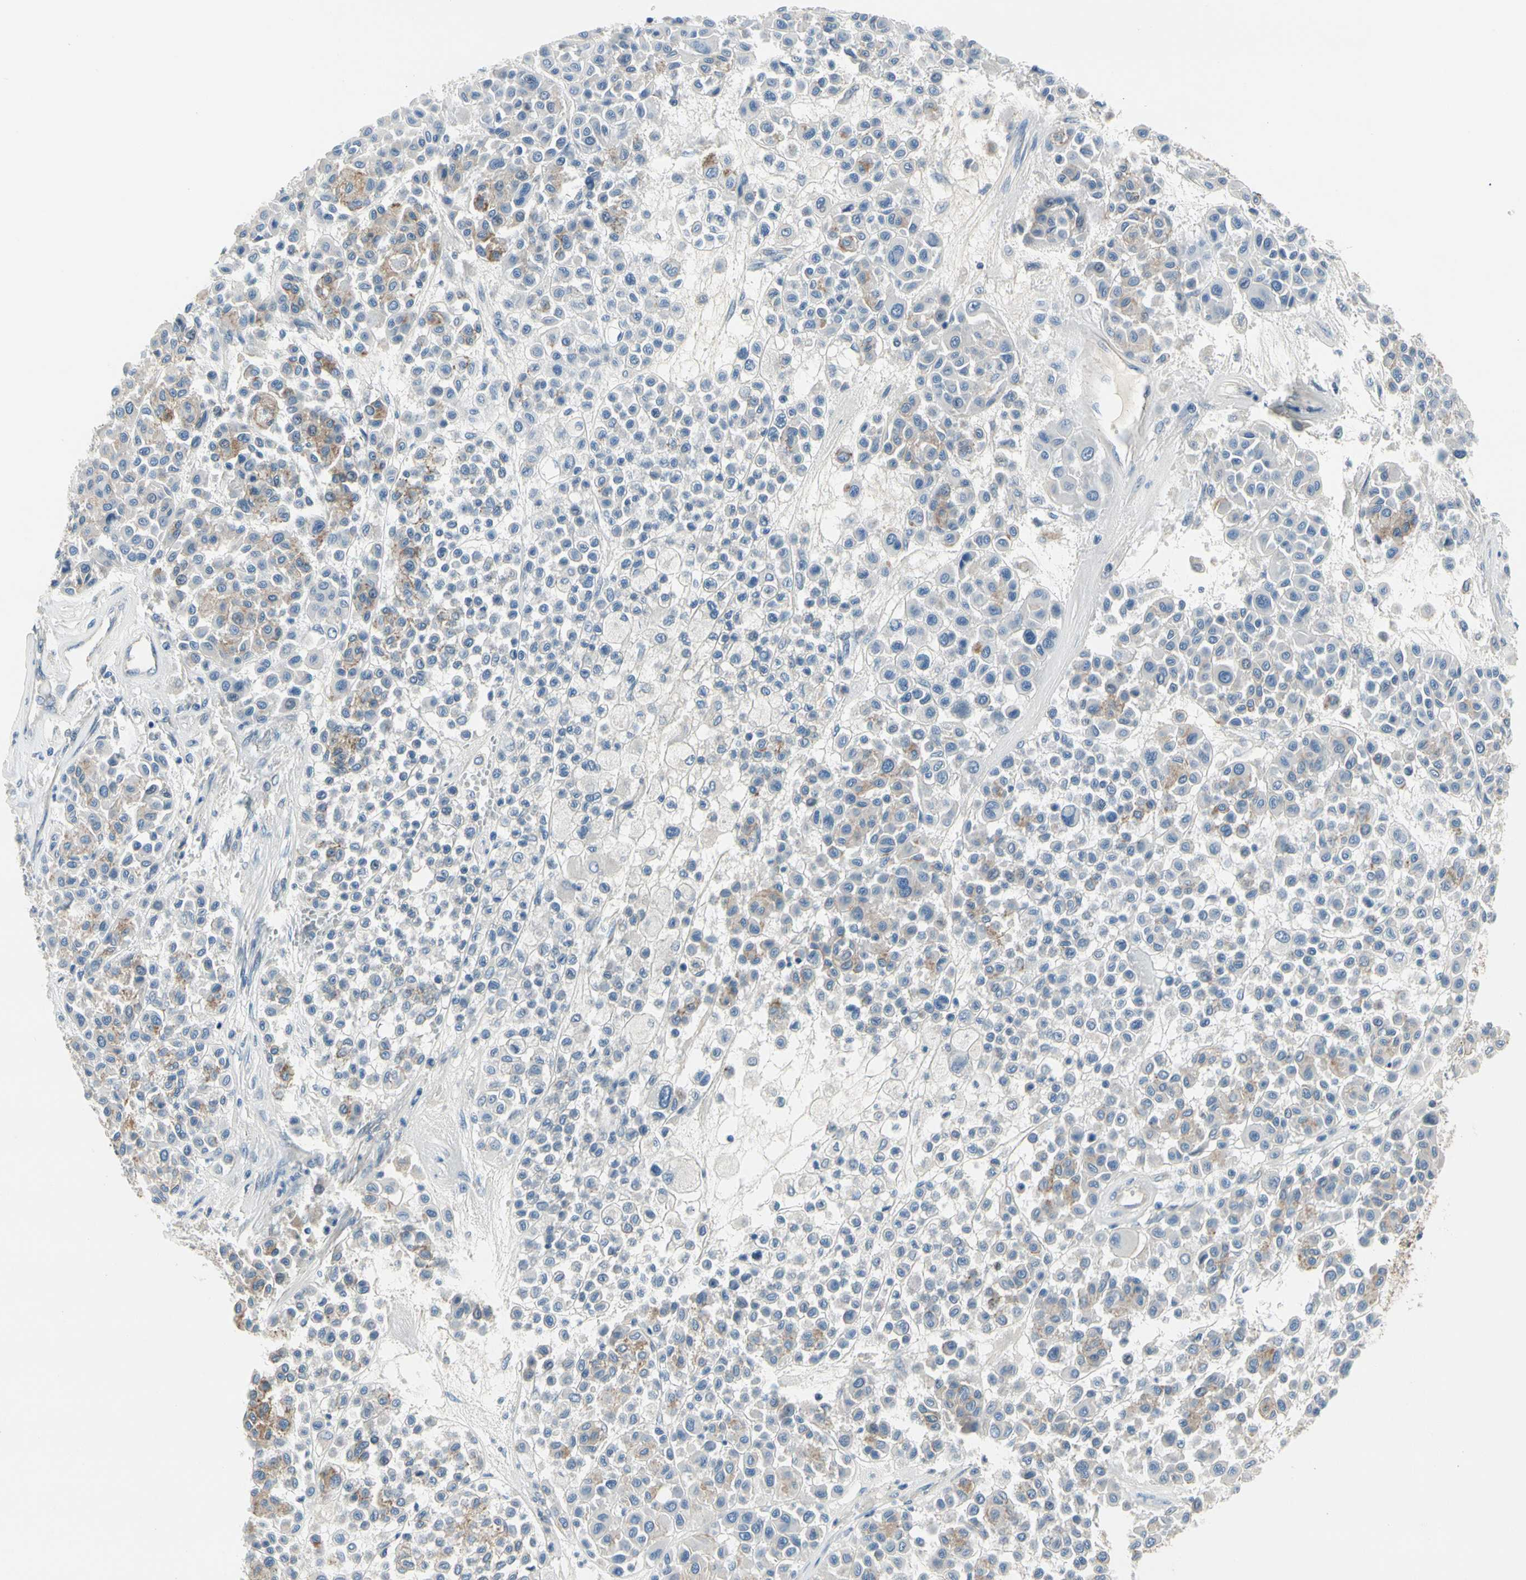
{"staining": {"intensity": "negative", "quantity": "none", "location": "none"}, "tissue": "melanoma", "cell_type": "Tumor cells", "image_type": "cancer", "snomed": [{"axis": "morphology", "description": "Malignant melanoma, Metastatic site"}, {"axis": "topography", "description": "Soft tissue"}], "caption": "Immunohistochemistry (IHC) micrograph of human melanoma stained for a protein (brown), which reveals no expression in tumor cells.", "gene": "LGR6", "patient": {"sex": "male", "age": 41}}